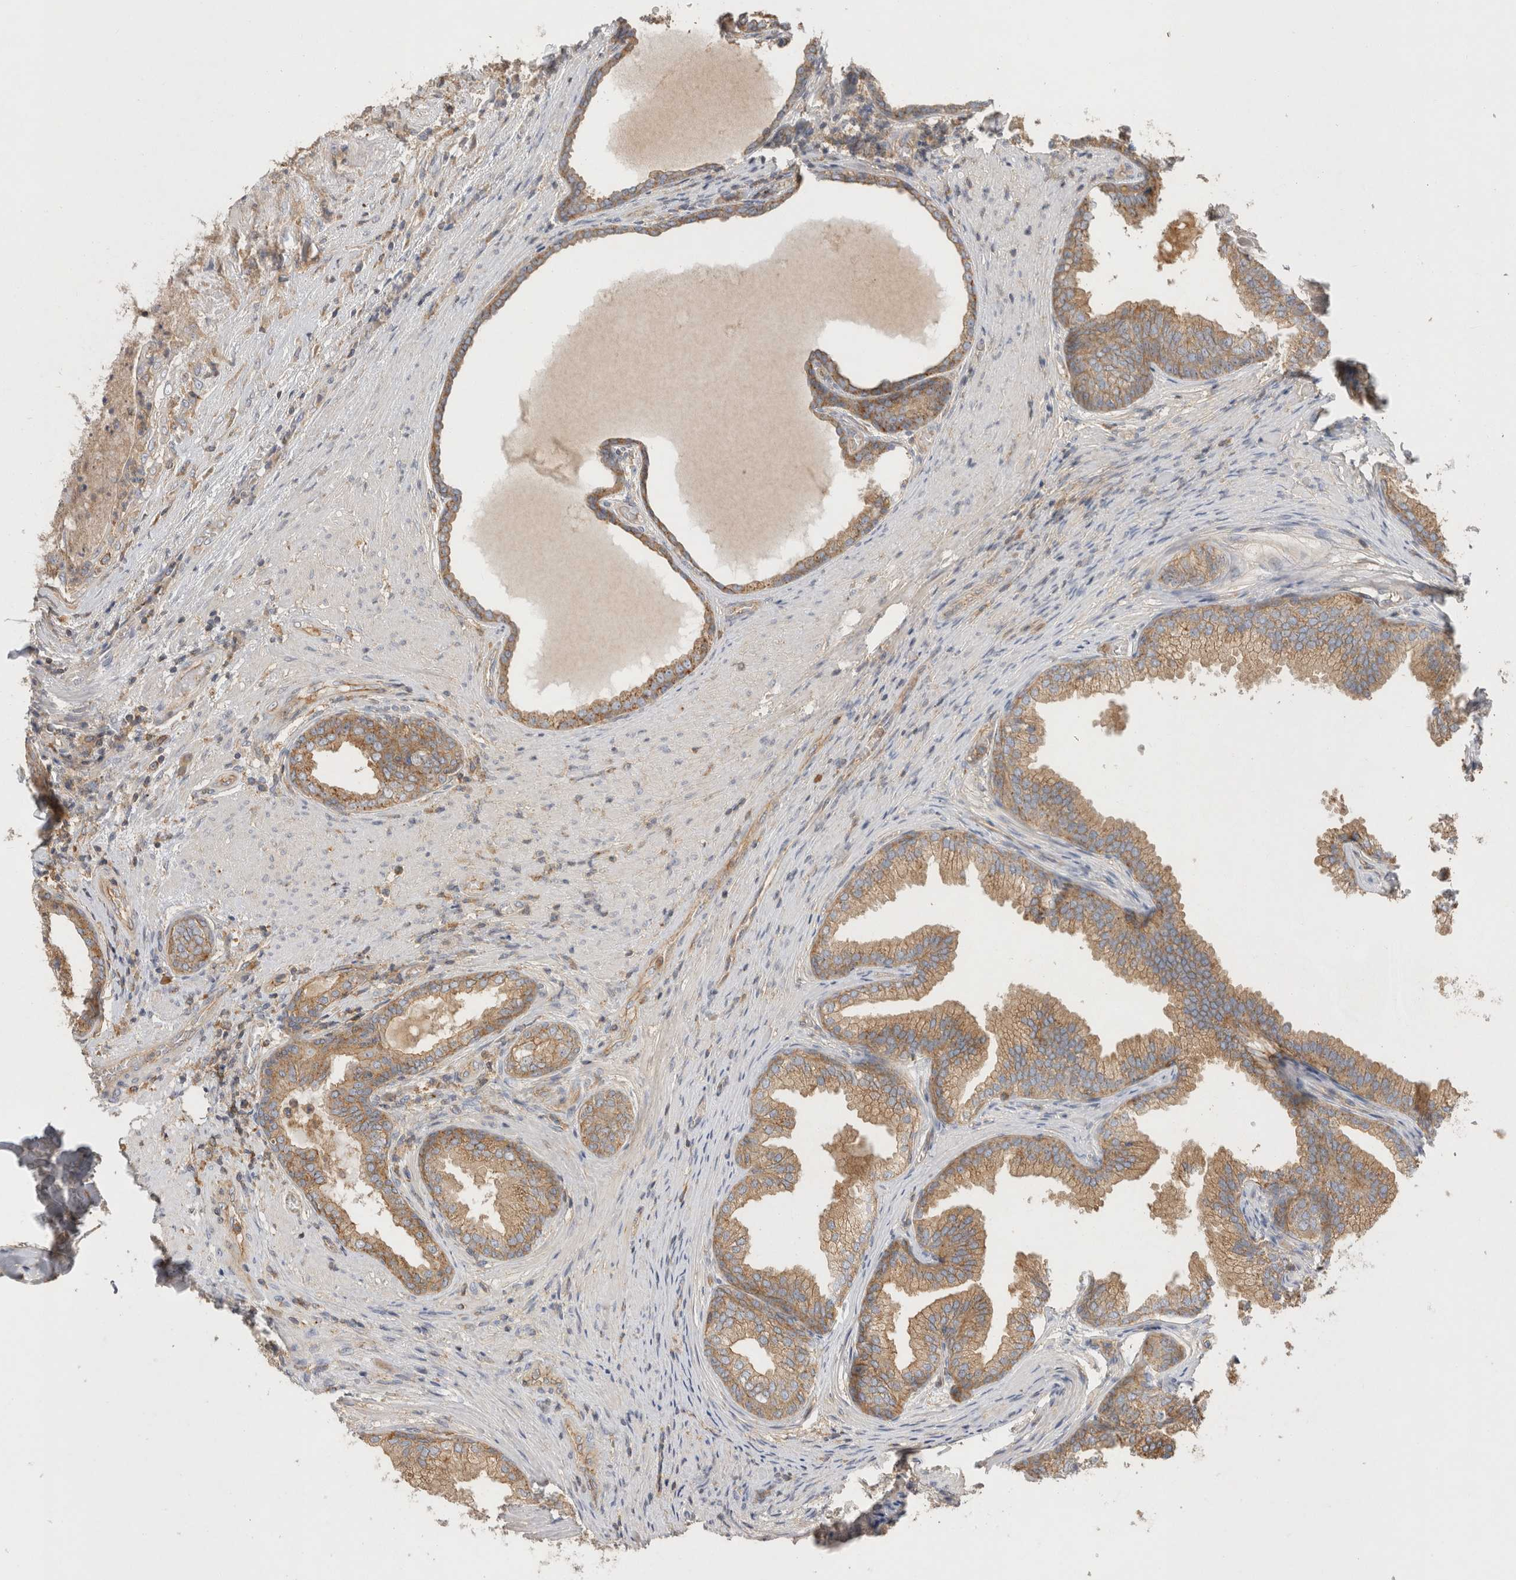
{"staining": {"intensity": "moderate", "quantity": ">75%", "location": "cytoplasmic/membranous"}, "tissue": "prostate", "cell_type": "Glandular cells", "image_type": "normal", "snomed": [{"axis": "morphology", "description": "Normal tissue, NOS"}, {"axis": "topography", "description": "Prostate"}], "caption": "Prostate stained with a brown dye displays moderate cytoplasmic/membranous positive positivity in about >75% of glandular cells.", "gene": "CHMP6", "patient": {"sex": "male", "age": 76}}